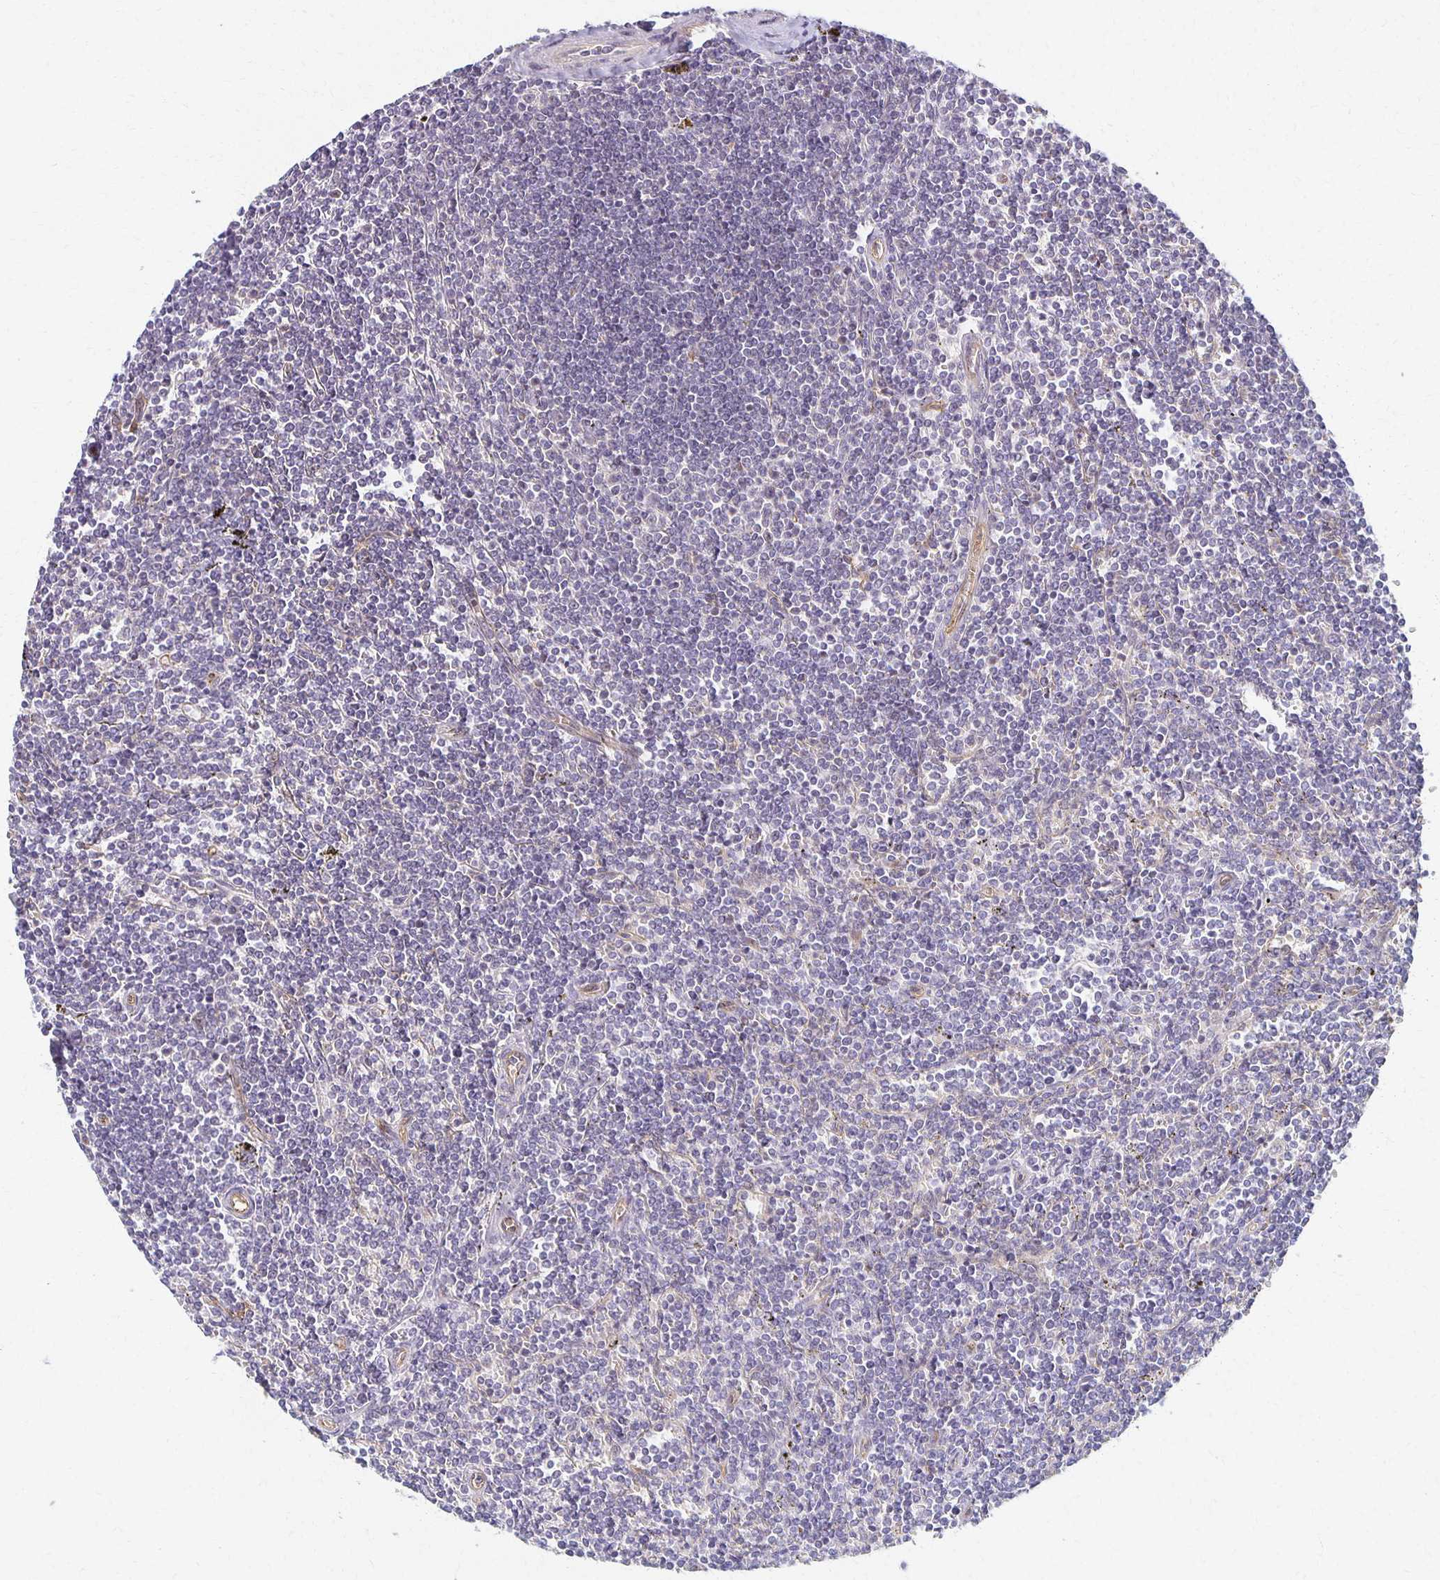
{"staining": {"intensity": "negative", "quantity": "none", "location": "none"}, "tissue": "lymphoma", "cell_type": "Tumor cells", "image_type": "cancer", "snomed": [{"axis": "morphology", "description": "Malignant lymphoma, non-Hodgkin's type, Low grade"}, {"axis": "topography", "description": "Spleen"}], "caption": "DAB immunohistochemical staining of malignant lymphoma, non-Hodgkin's type (low-grade) reveals no significant staining in tumor cells.", "gene": "SORL1", "patient": {"sex": "male", "age": 78}}